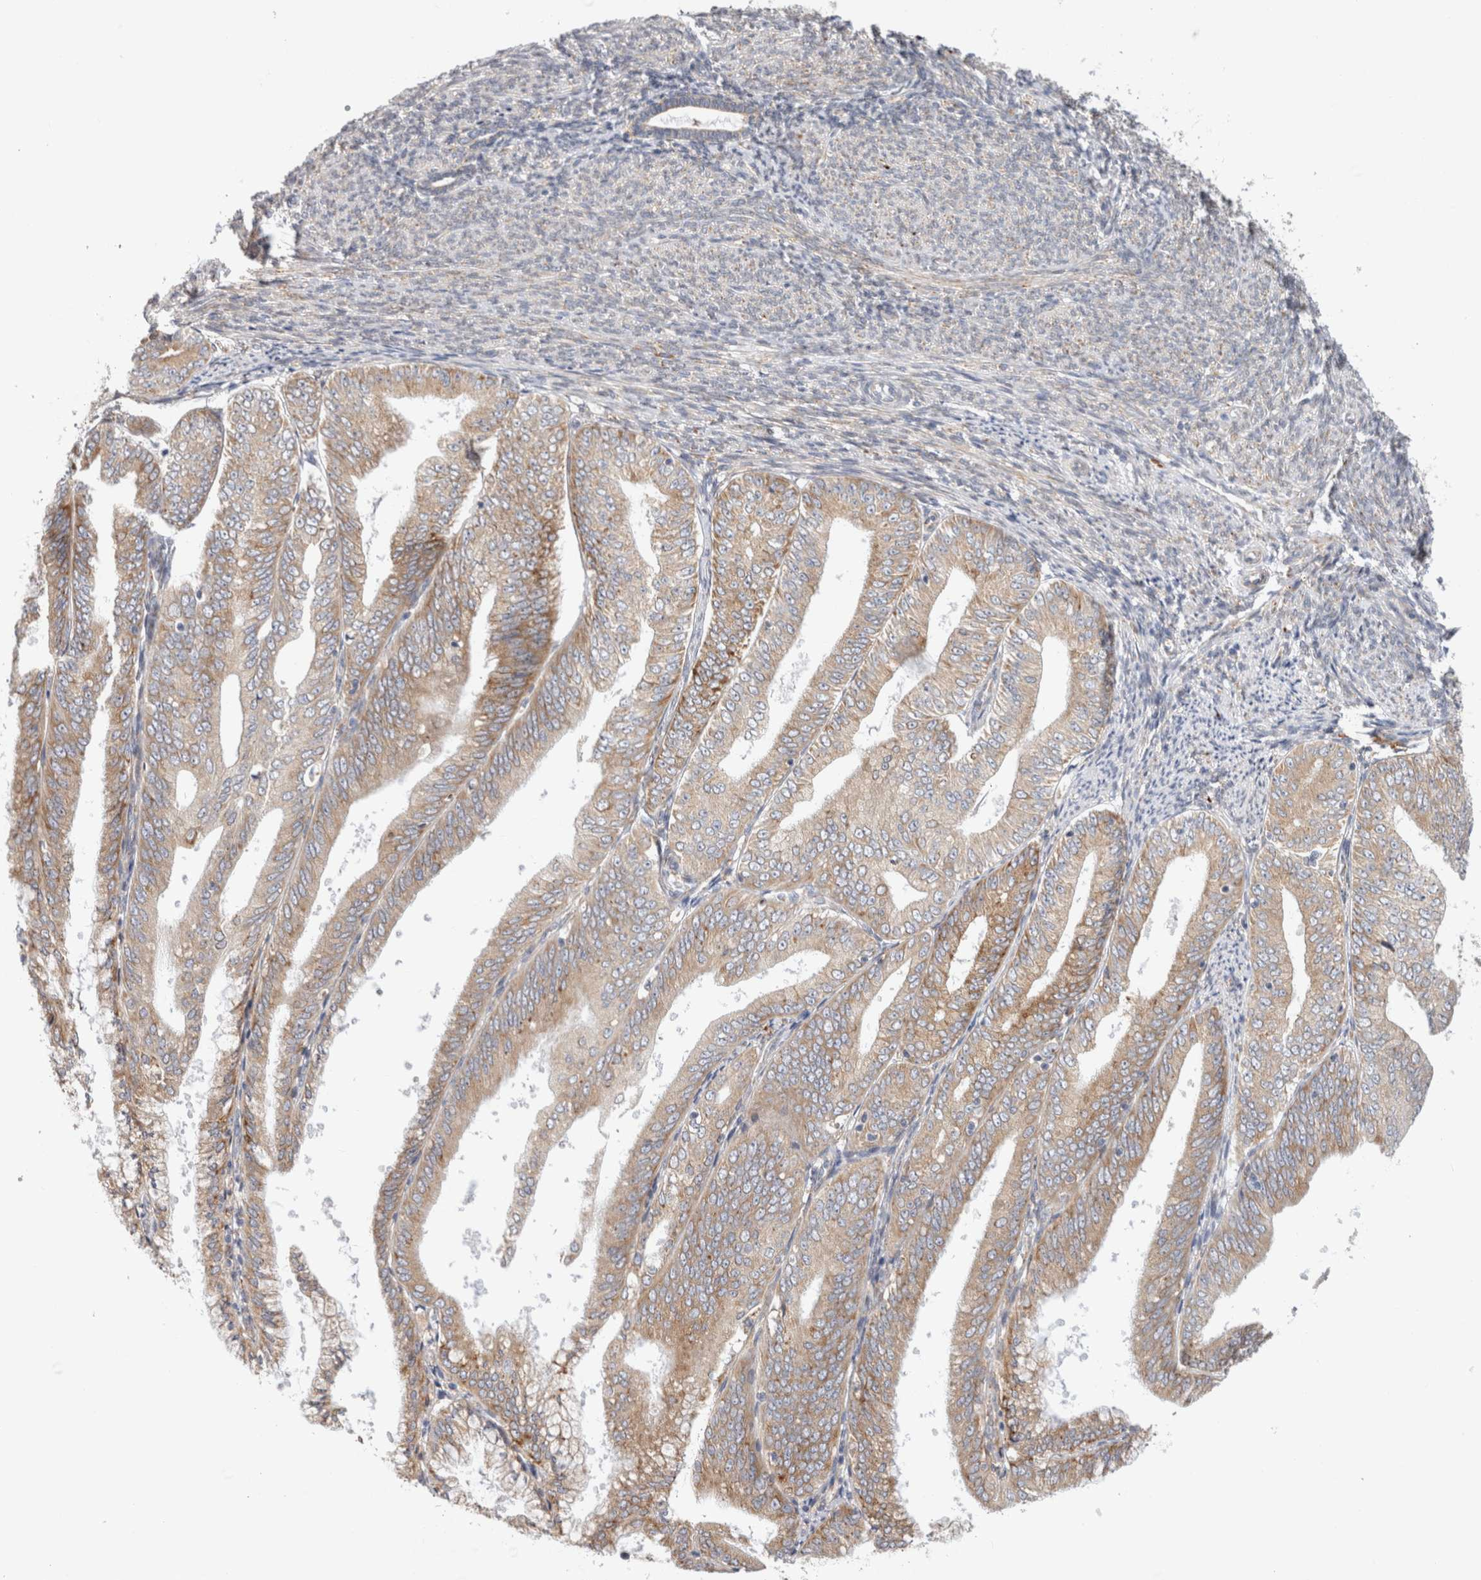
{"staining": {"intensity": "moderate", "quantity": ">75%", "location": "cytoplasmic/membranous"}, "tissue": "endometrial cancer", "cell_type": "Tumor cells", "image_type": "cancer", "snomed": [{"axis": "morphology", "description": "Adenocarcinoma, NOS"}, {"axis": "topography", "description": "Endometrium"}], "caption": "Protein expression analysis of human endometrial cancer reveals moderate cytoplasmic/membranous staining in approximately >75% of tumor cells.", "gene": "RPN2", "patient": {"sex": "female", "age": 63}}